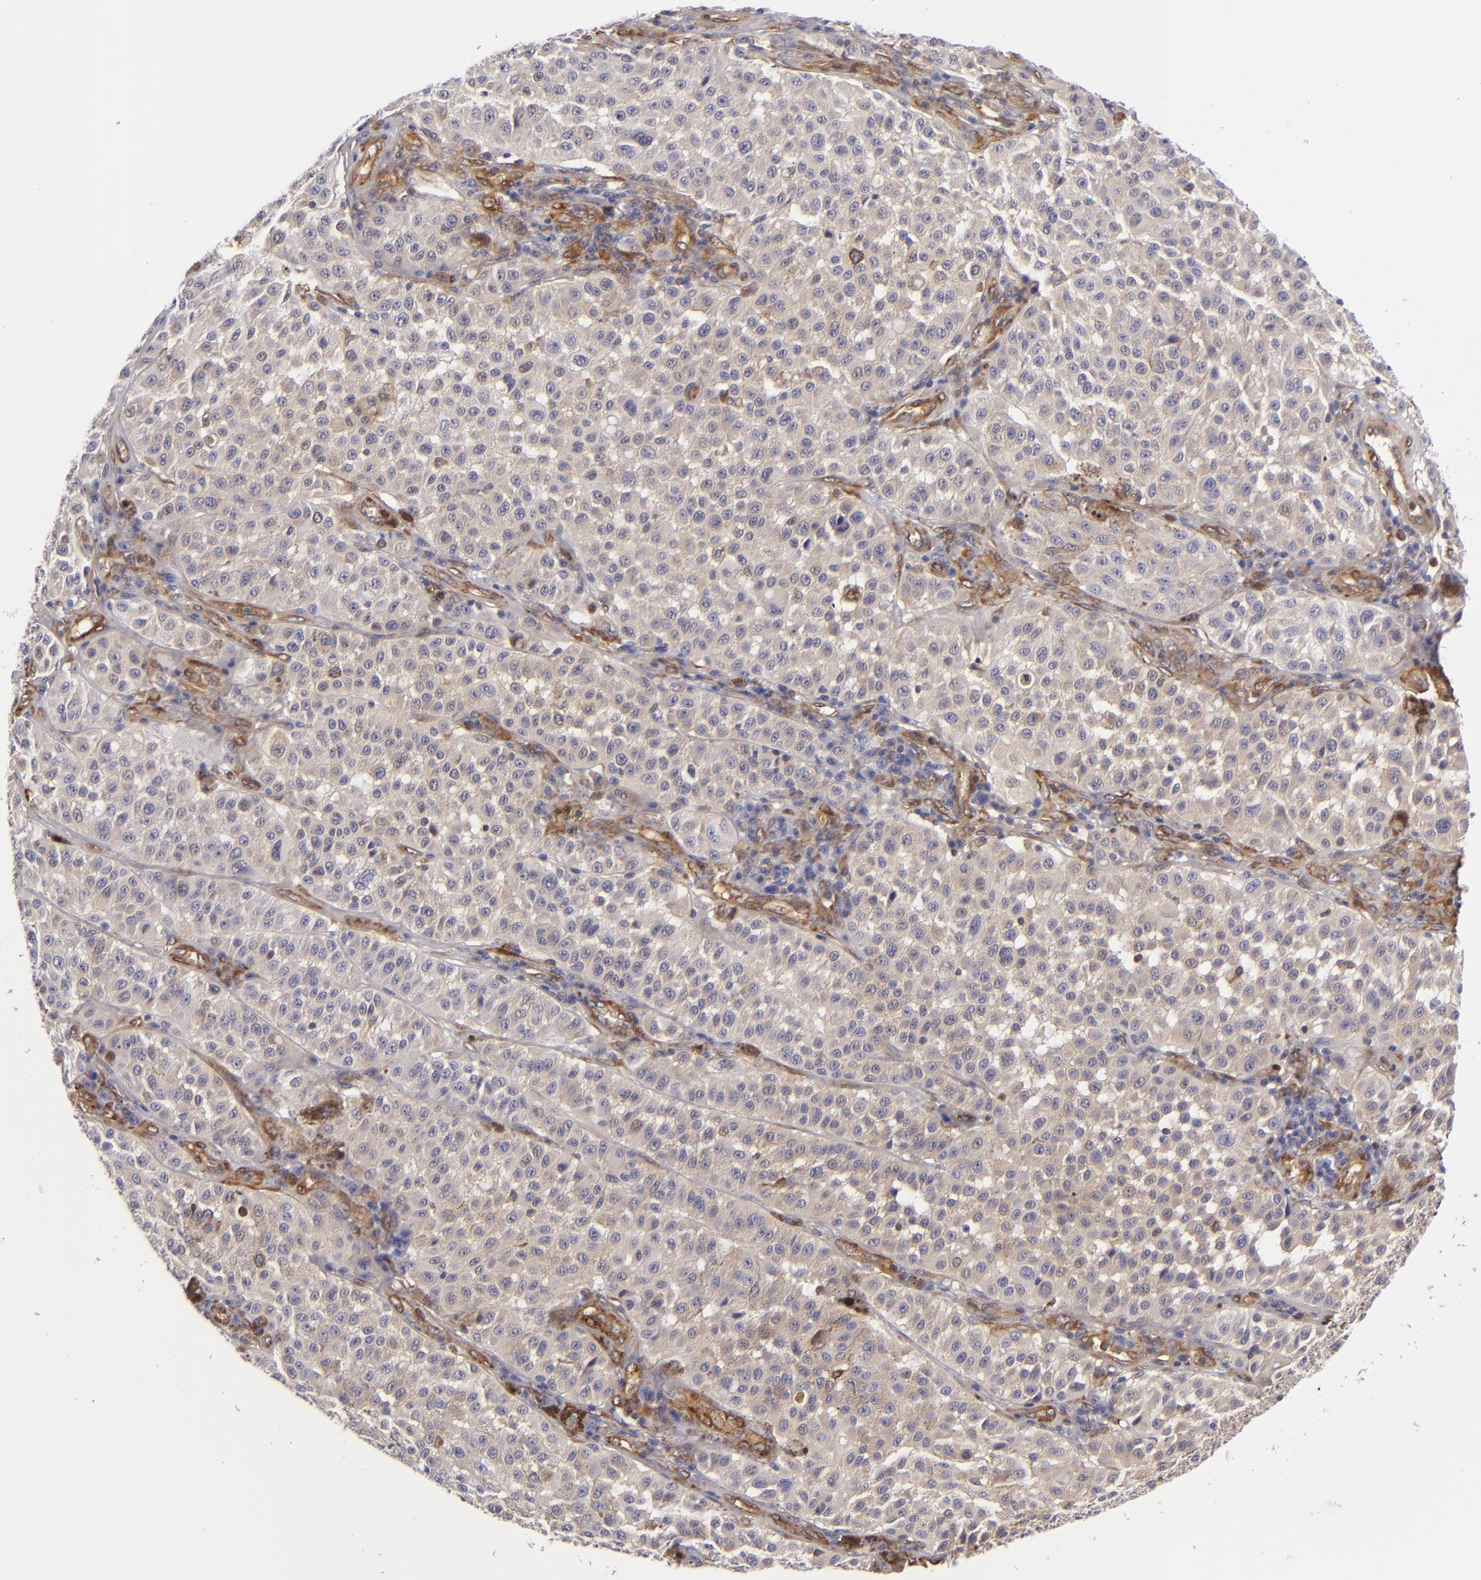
{"staining": {"intensity": "weak", "quantity": ">75%", "location": "cytoplasmic/membranous"}, "tissue": "melanoma", "cell_type": "Tumor cells", "image_type": "cancer", "snomed": [{"axis": "morphology", "description": "Malignant melanoma, NOS"}, {"axis": "topography", "description": "Skin"}], "caption": "IHC (DAB (3,3'-diaminobenzidine)) staining of melanoma shows weak cytoplasmic/membranous protein staining in approximately >75% of tumor cells. The staining was performed using DAB, with brown indicating positive protein expression. Nuclei are stained blue with hematoxylin.", "gene": "VCL", "patient": {"sex": "female", "age": 64}}